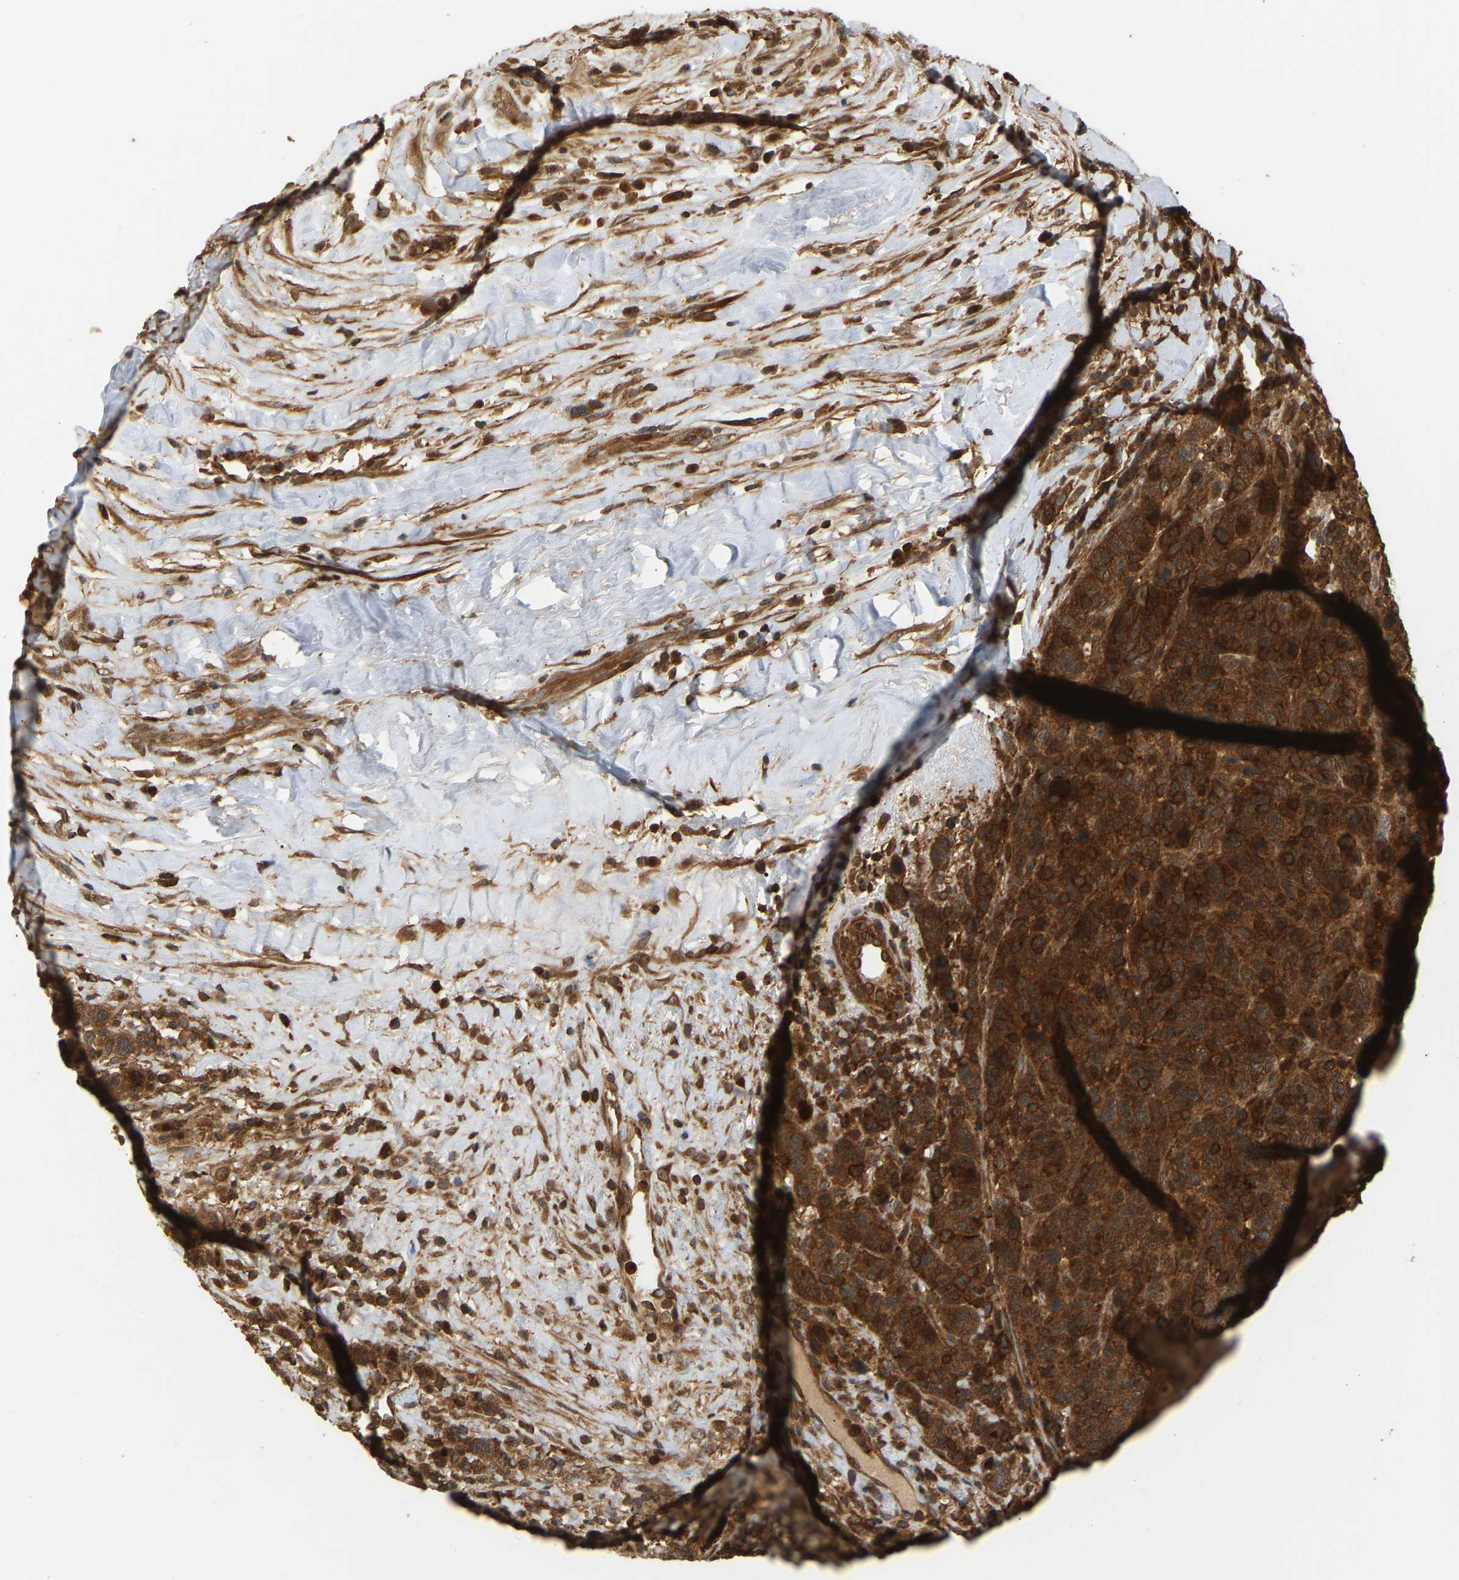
{"staining": {"intensity": "strong", "quantity": ">75%", "location": "cytoplasmic/membranous"}, "tissue": "breast cancer", "cell_type": "Tumor cells", "image_type": "cancer", "snomed": [{"axis": "morphology", "description": "Duct carcinoma"}, {"axis": "topography", "description": "Breast"}], "caption": "Immunohistochemistry histopathology image of intraductal carcinoma (breast) stained for a protein (brown), which exhibits high levels of strong cytoplasmic/membranous positivity in about >75% of tumor cells.", "gene": "GOPC", "patient": {"sex": "female", "age": 37}}